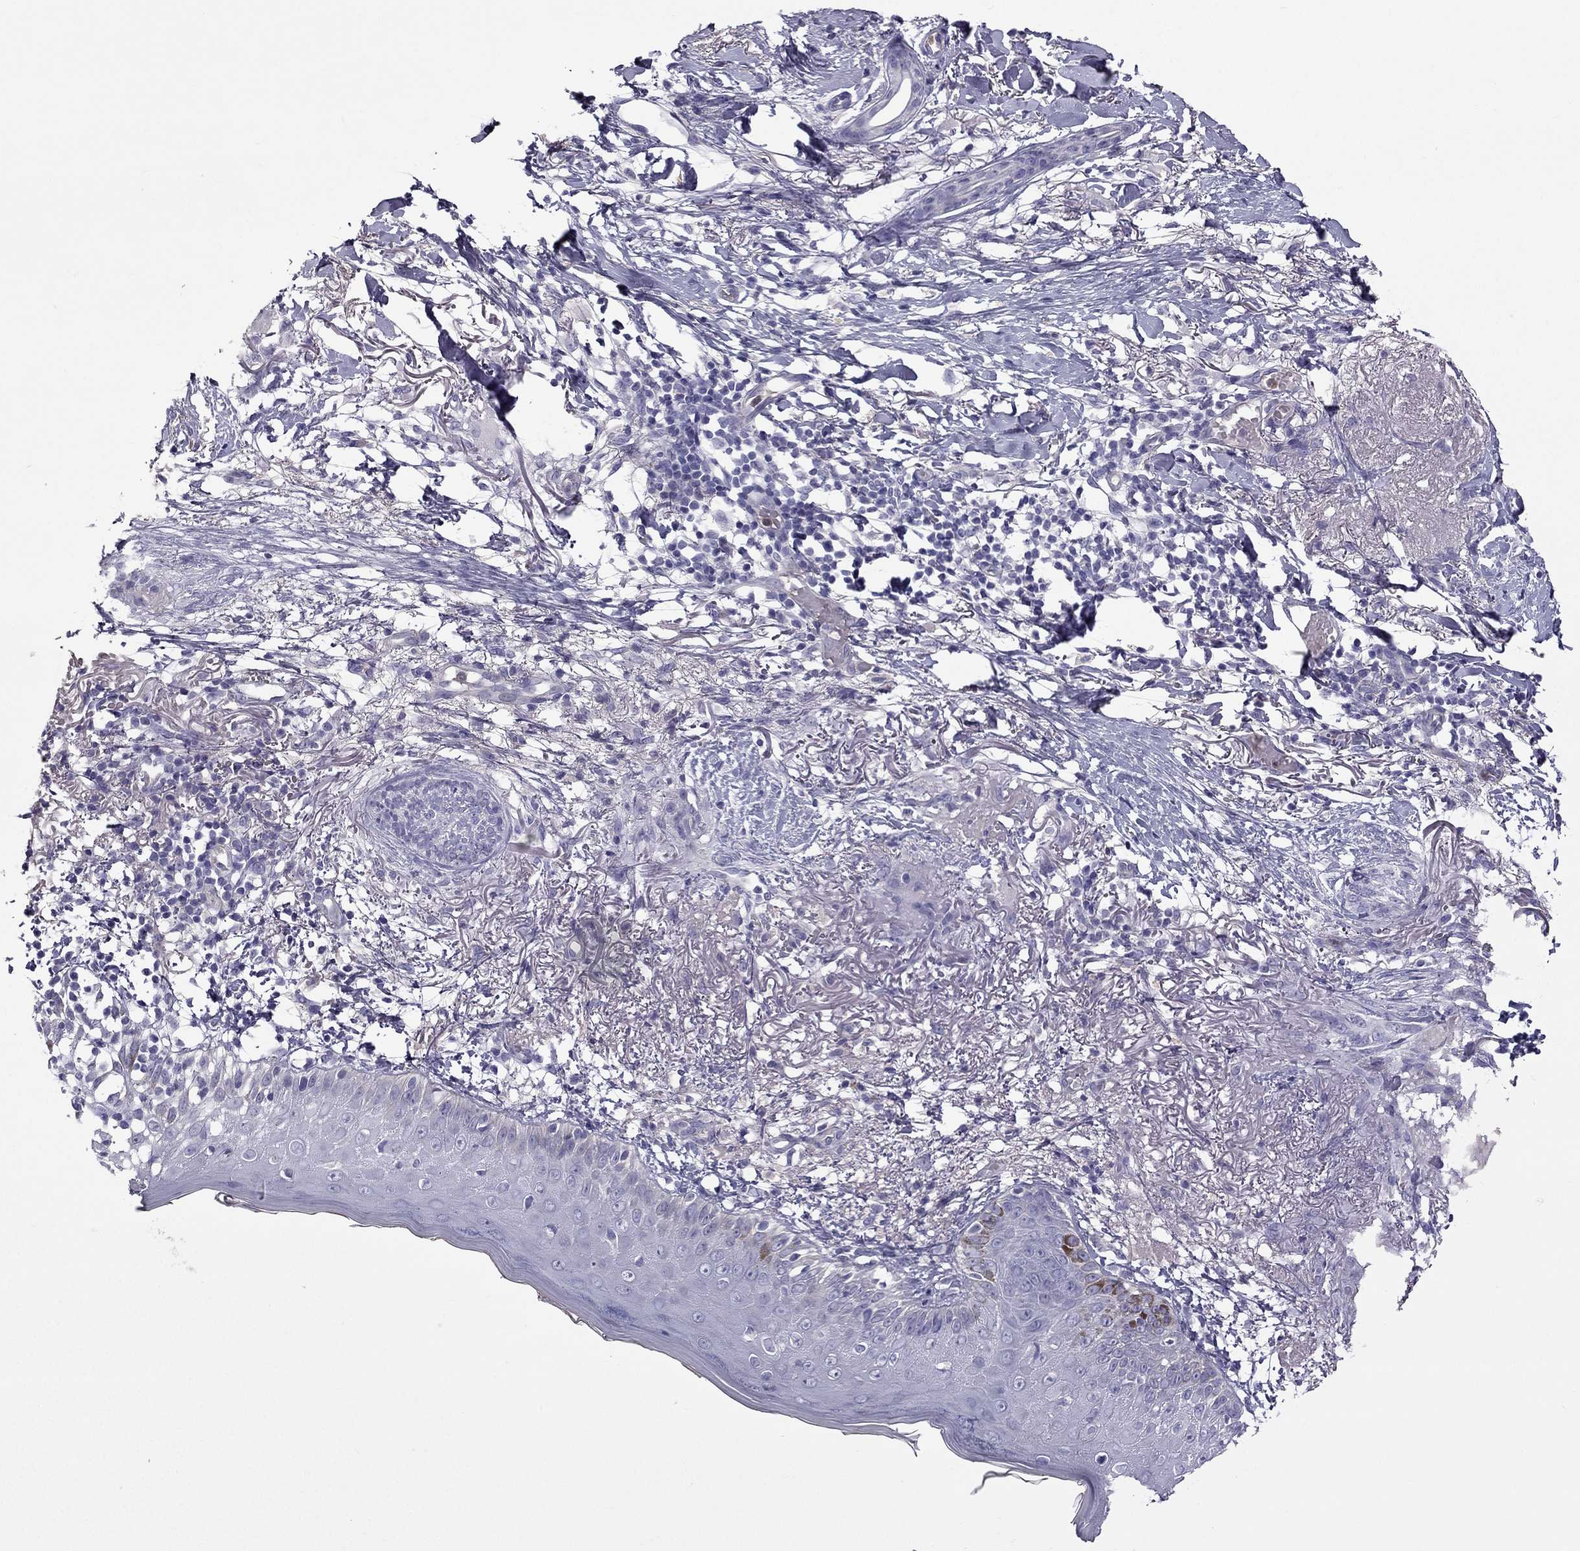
{"staining": {"intensity": "negative", "quantity": "none", "location": "none"}, "tissue": "skin cancer", "cell_type": "Tumor cells", "image_type": "cancer", "snomed": [{"axis": "morphology", "description": "Normal tissue, NOS"}, {"axis": "morphology", "description": "Basal cell carcinoma"}, {"axis": "topography", "description": "Skin"}], "caption": "Tumor cells are negative for protein expression in human basal cell carcinoma (skin). Brightfield microscopy of immunohistochemistry stained with DAB (3,3'-diaminobenzidine) (brown) and hematoxylin (blue), captured at high magnification.", "gene": "STOML3", "patient": {"sex": "male", "age": 84}}